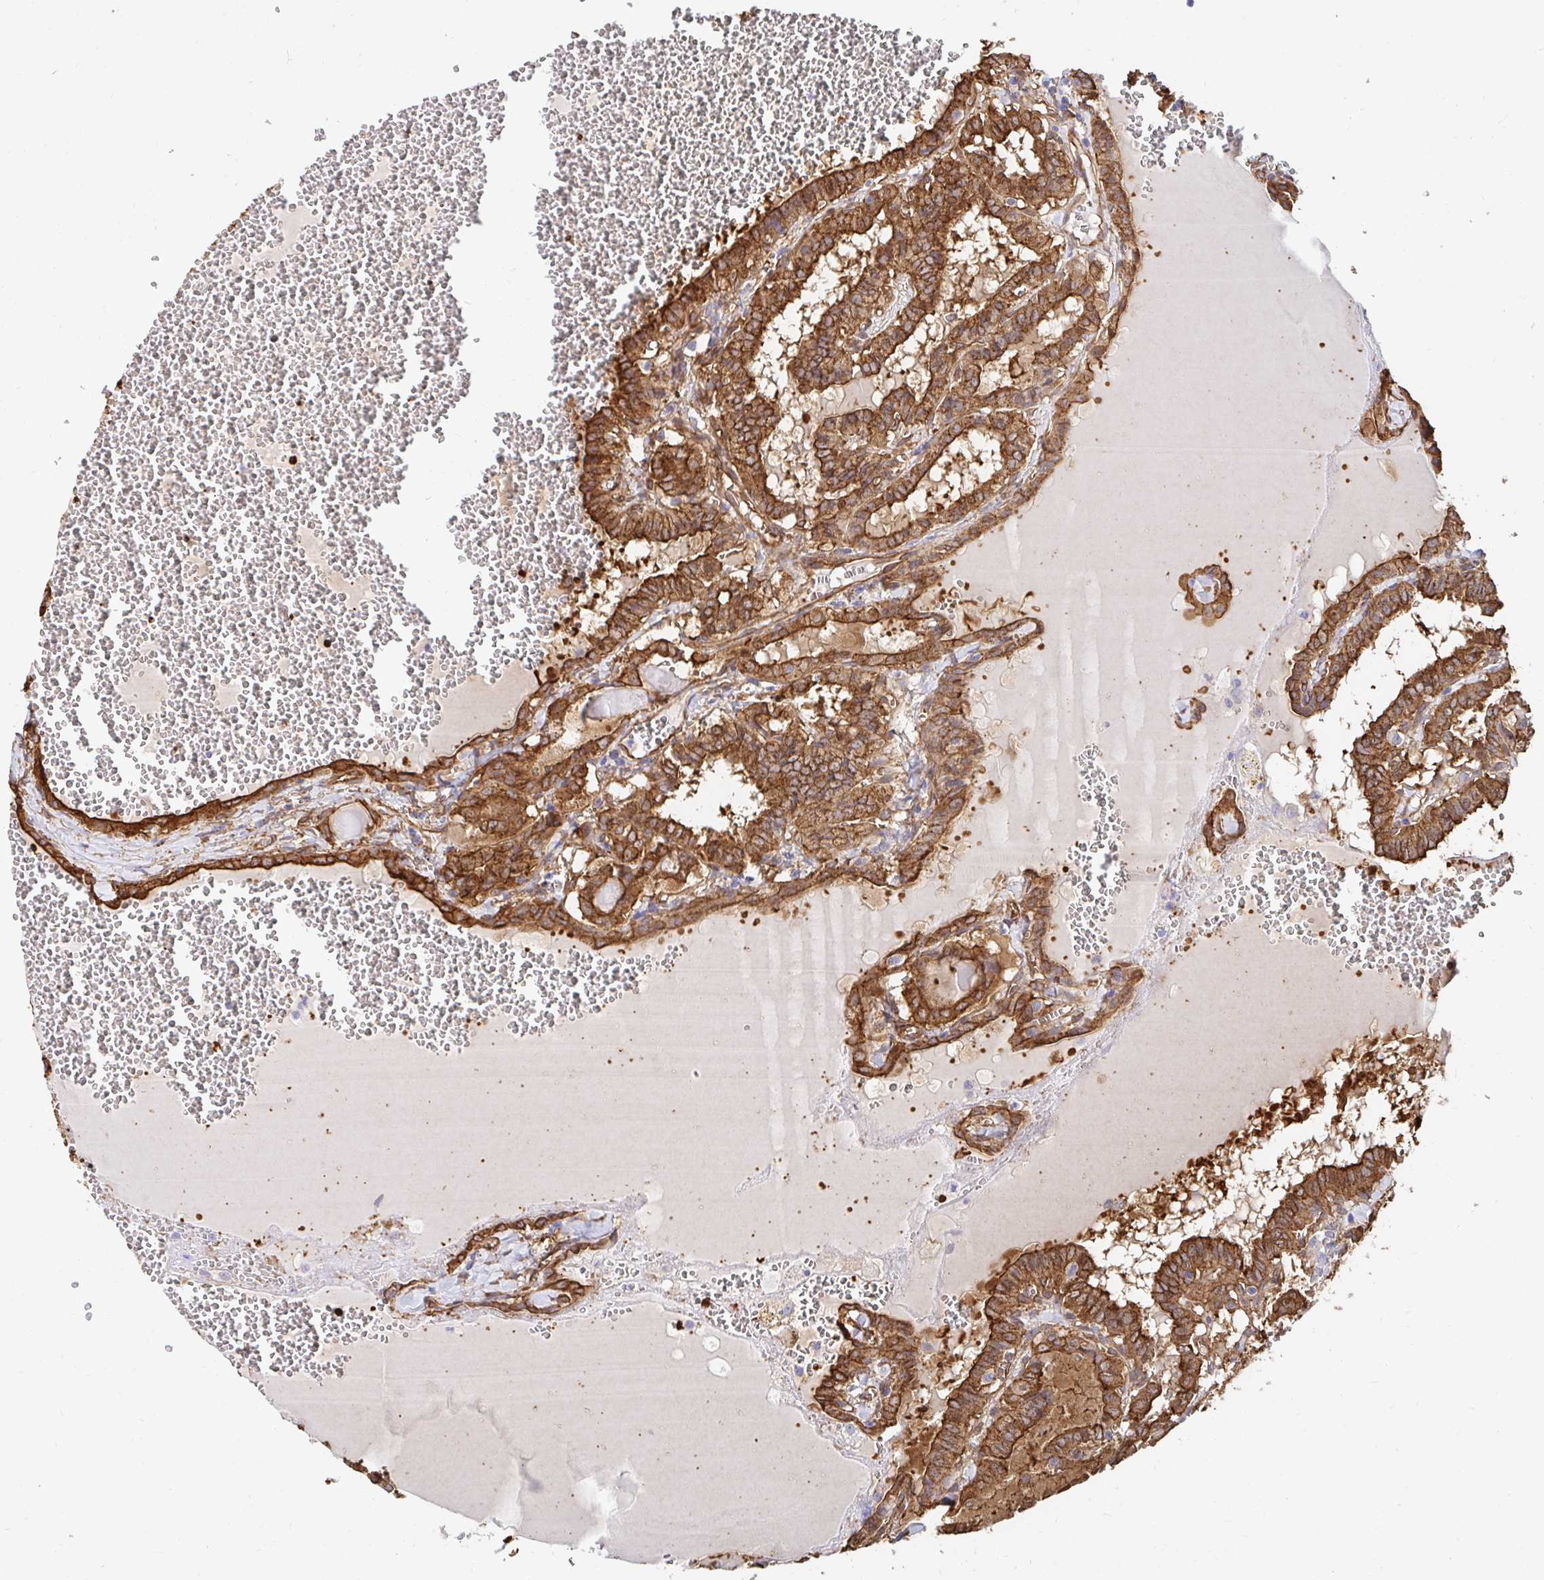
{"staining": {"intensity": "strong", "quantity": ">75%", "location": "cytoplasmic/membranous"}, "tissue": "thyroid cancer", "cell_type": "Tumor cells", "image_type": "cancer", "snomed": [{"axis": "morphology", "description": "Papillary adenocarcinoma, NOS"}, {"axis": "topography", "description": "Thyroid gland"}], "caption": "Papillary adenocarcinoma (thyroid) stained with a protein marker exhibits strong staining in tumor cells.", "gene": "CTTN", "patient": {"sex": "female", "age": 21}}